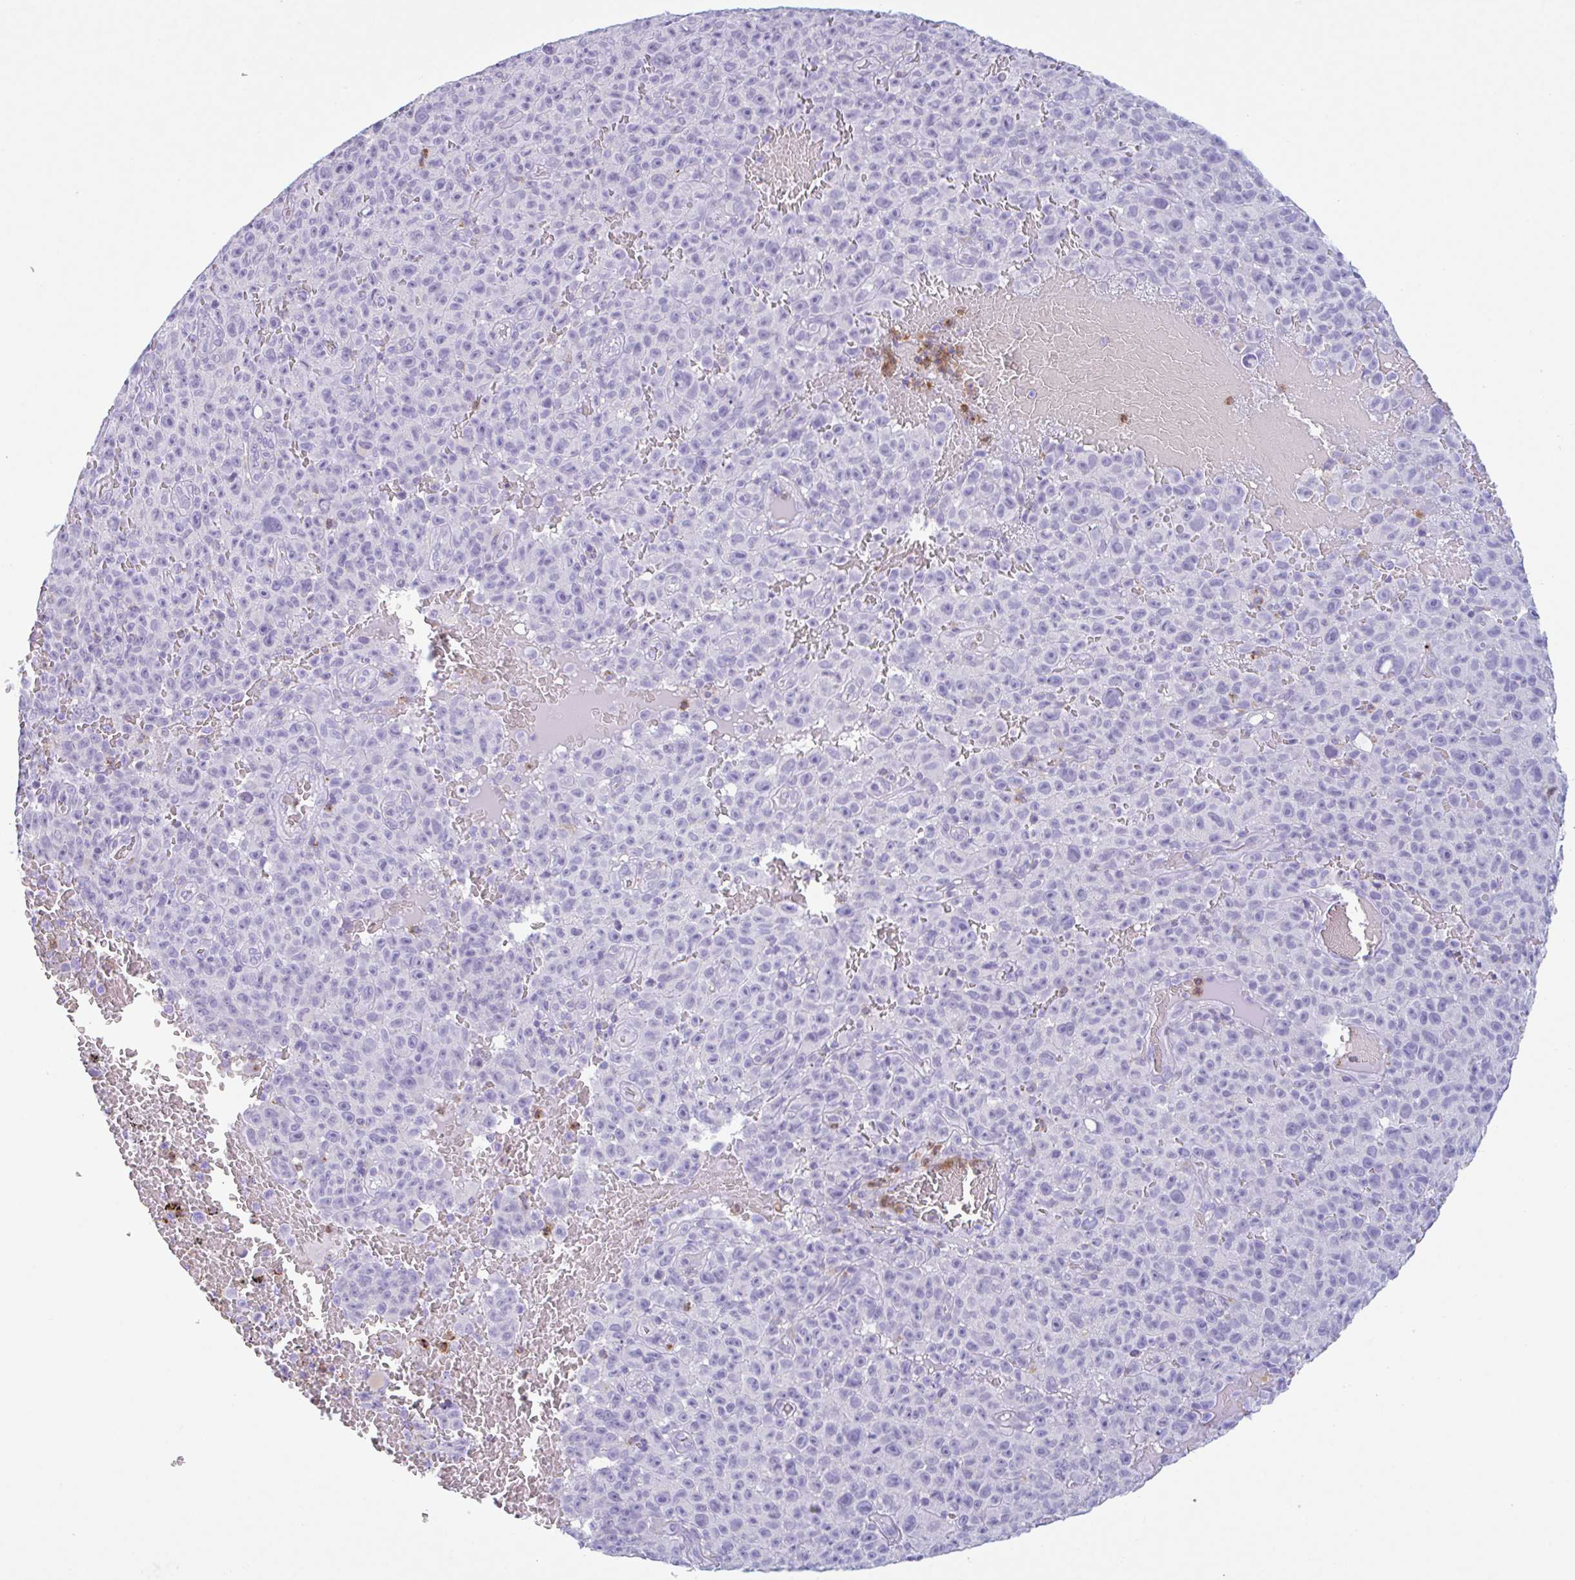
{"staining": {"intensity": "negative", "quantity": "none", "location": "none"}, "tissue": "melanoma", "cell_type": "Tumor cells", "image_type": "cancer", "snomed": [{"axis": "morphology", "description": "Malignant melanoma, NOS"}, {"axis": "topography", "description": "Skin"}], "caption": "Tumor cells are negative for protein expression in human melanoma.", "gene": "DTWD2", "patient": {"sex": "female", "age": 82}}